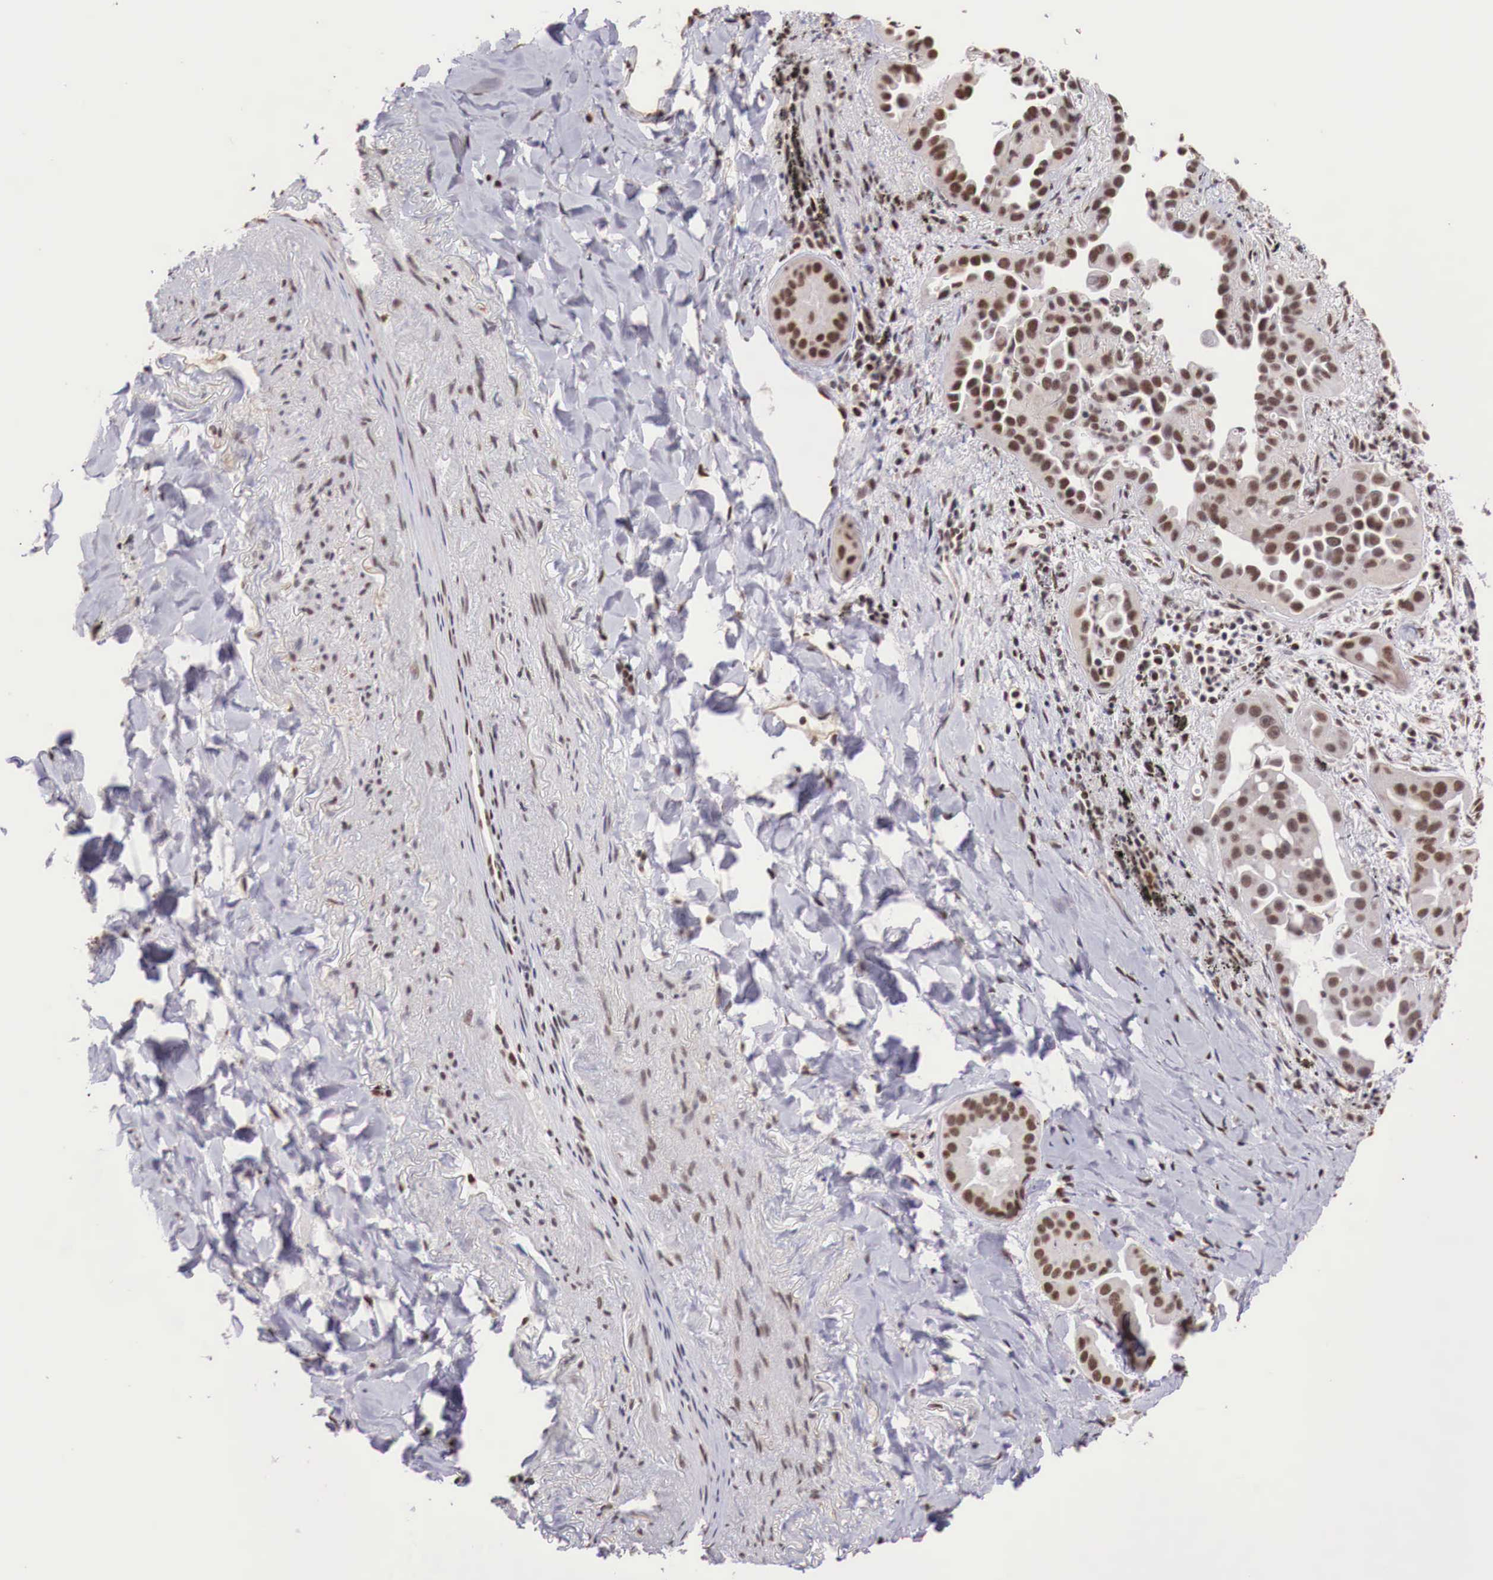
{"staining": {"intensity": "strong", "quantity": ">75%", "location": "cytoplasmic/membranous,nuclear"}, "tissue": "lung cancer", "cell_type": "Tumor cells", "image_type": "cancer", "snomed": [{"axis": "morphology", "description": "Adenocarcinoma, NOS"}, {"axis": "topography", "description": "Lung"}], "caption": "Strong cytoplasmic/membranous and nuclear protein positivity is present in approximately >75% of tumor cells in lung adenocarcinoma.", "gene": "FOXP2", "patient": {"sex": "male", "age": 68}}